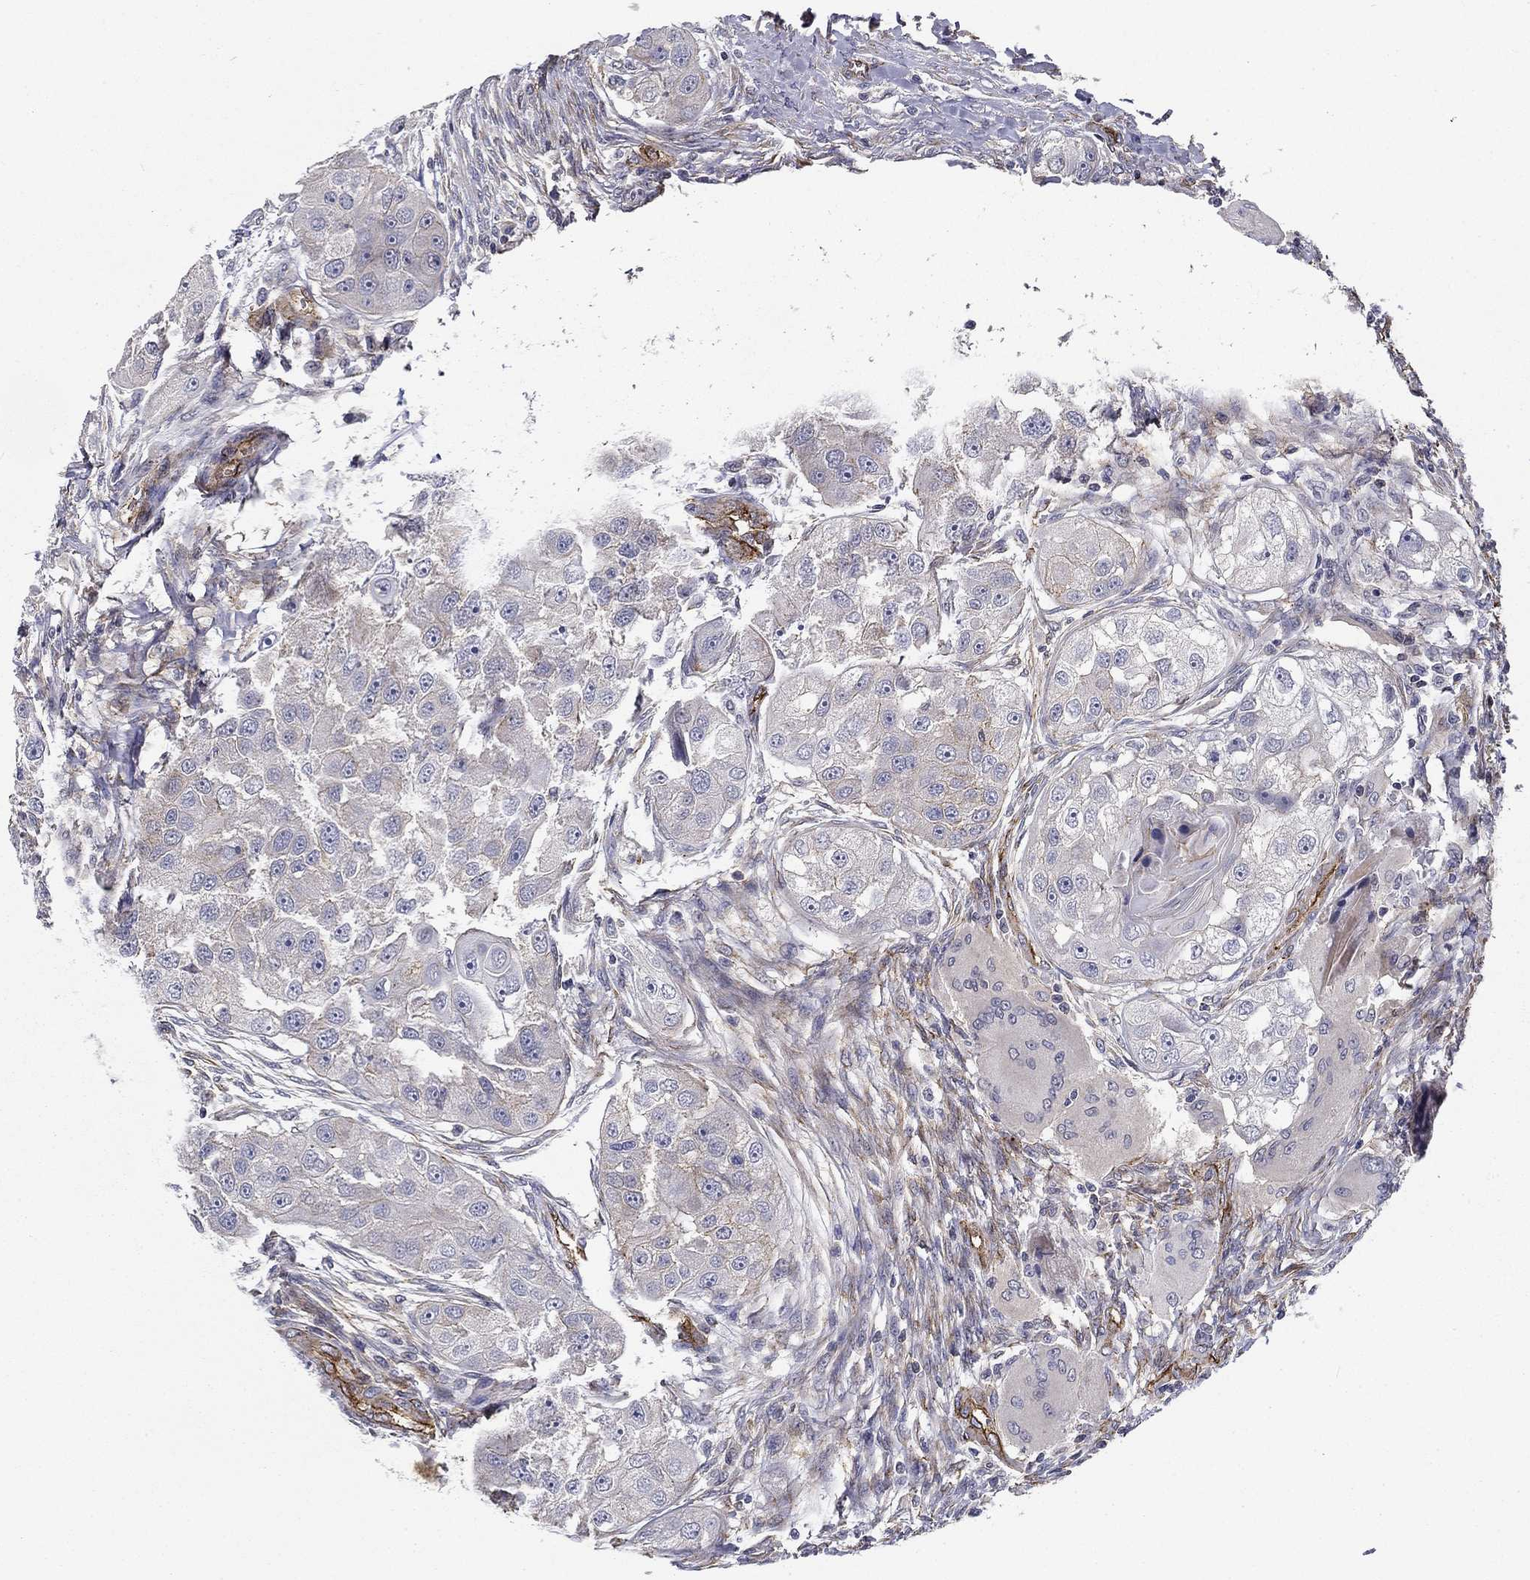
{"staining": {"intensity": "negative", "quantity": "none", "location": "none"}, "tissue": "head and neck cancer", "cell_type": "Tumor cells", "image_type": "cancer", "snomed": [{"axis": "morphology", "description": "Squamous cell carcinoma, NOS"}, {"axis": "topography", "description": "Head-Neck"}], "caption": "DAB (3,3'-diaminobenzidine) immunohistochemical staining of human head and neck squamous cell carcinoma exhibits no significant positivity in tumor cells.", "gene": "SYNC", "patient": {"sex": "male", "age": 51}}